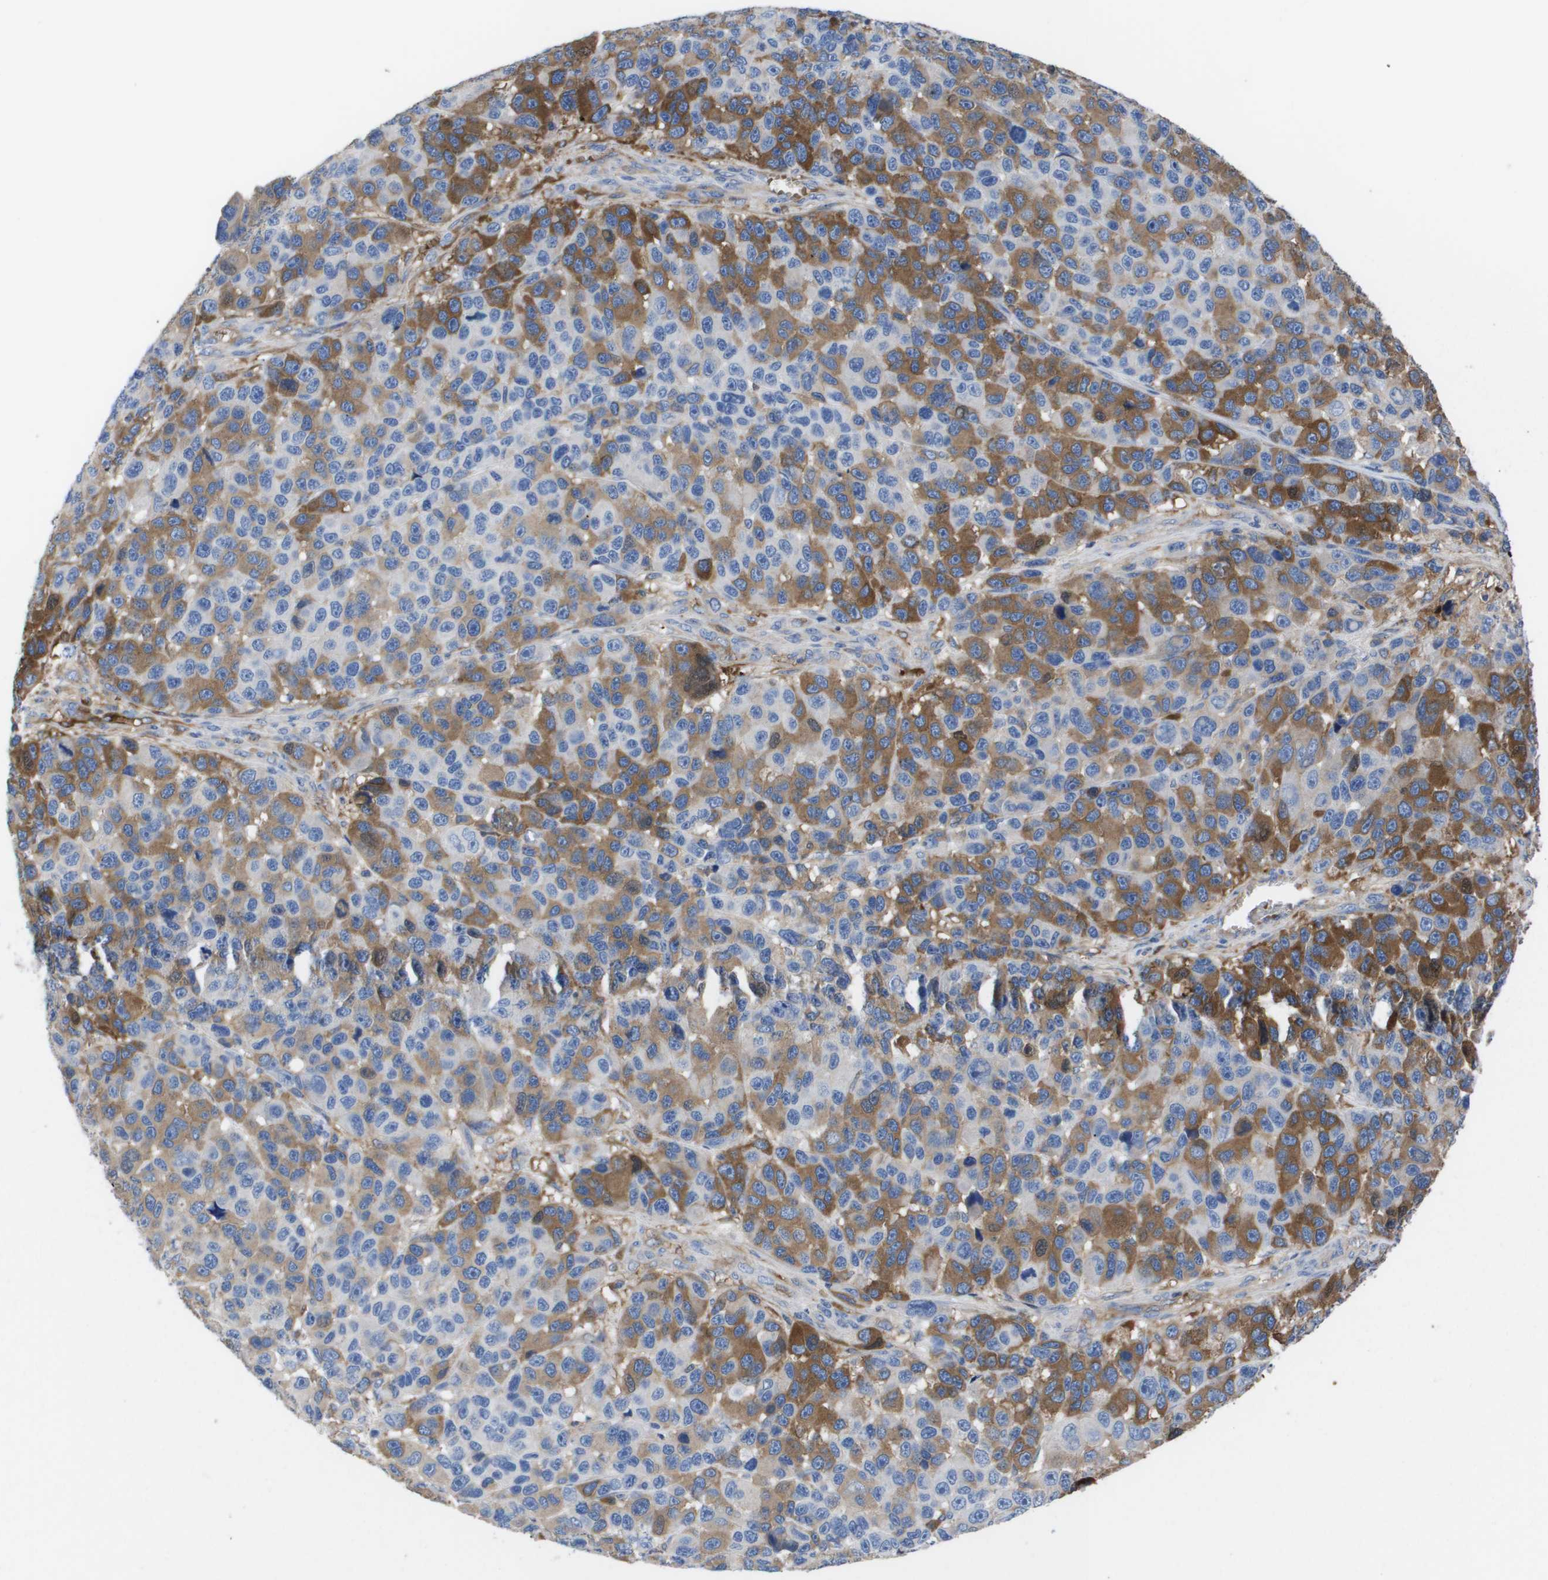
{"staining": {"intensity": "moderate", "quantity": "25%-75%", "location": "cytoplasmic/membranous"}, "tissue": "melanoma", "cell_type": "Tumor cells", "image_type": "cancer", "snomed": [{"axis": "morphology", "description": "Malignant melanoma, NOS"}, {"axis": "topography", "description": "Skin"}], "caption": "Moderate cytoplasmic/membranous positivity for a protein is identified in approximately 25%-75% of tumor cells of melanoma using immunohistochemistry (IHC).", "gene": "SERPINA6", "patient": {"sex": "male", "age": 53}}